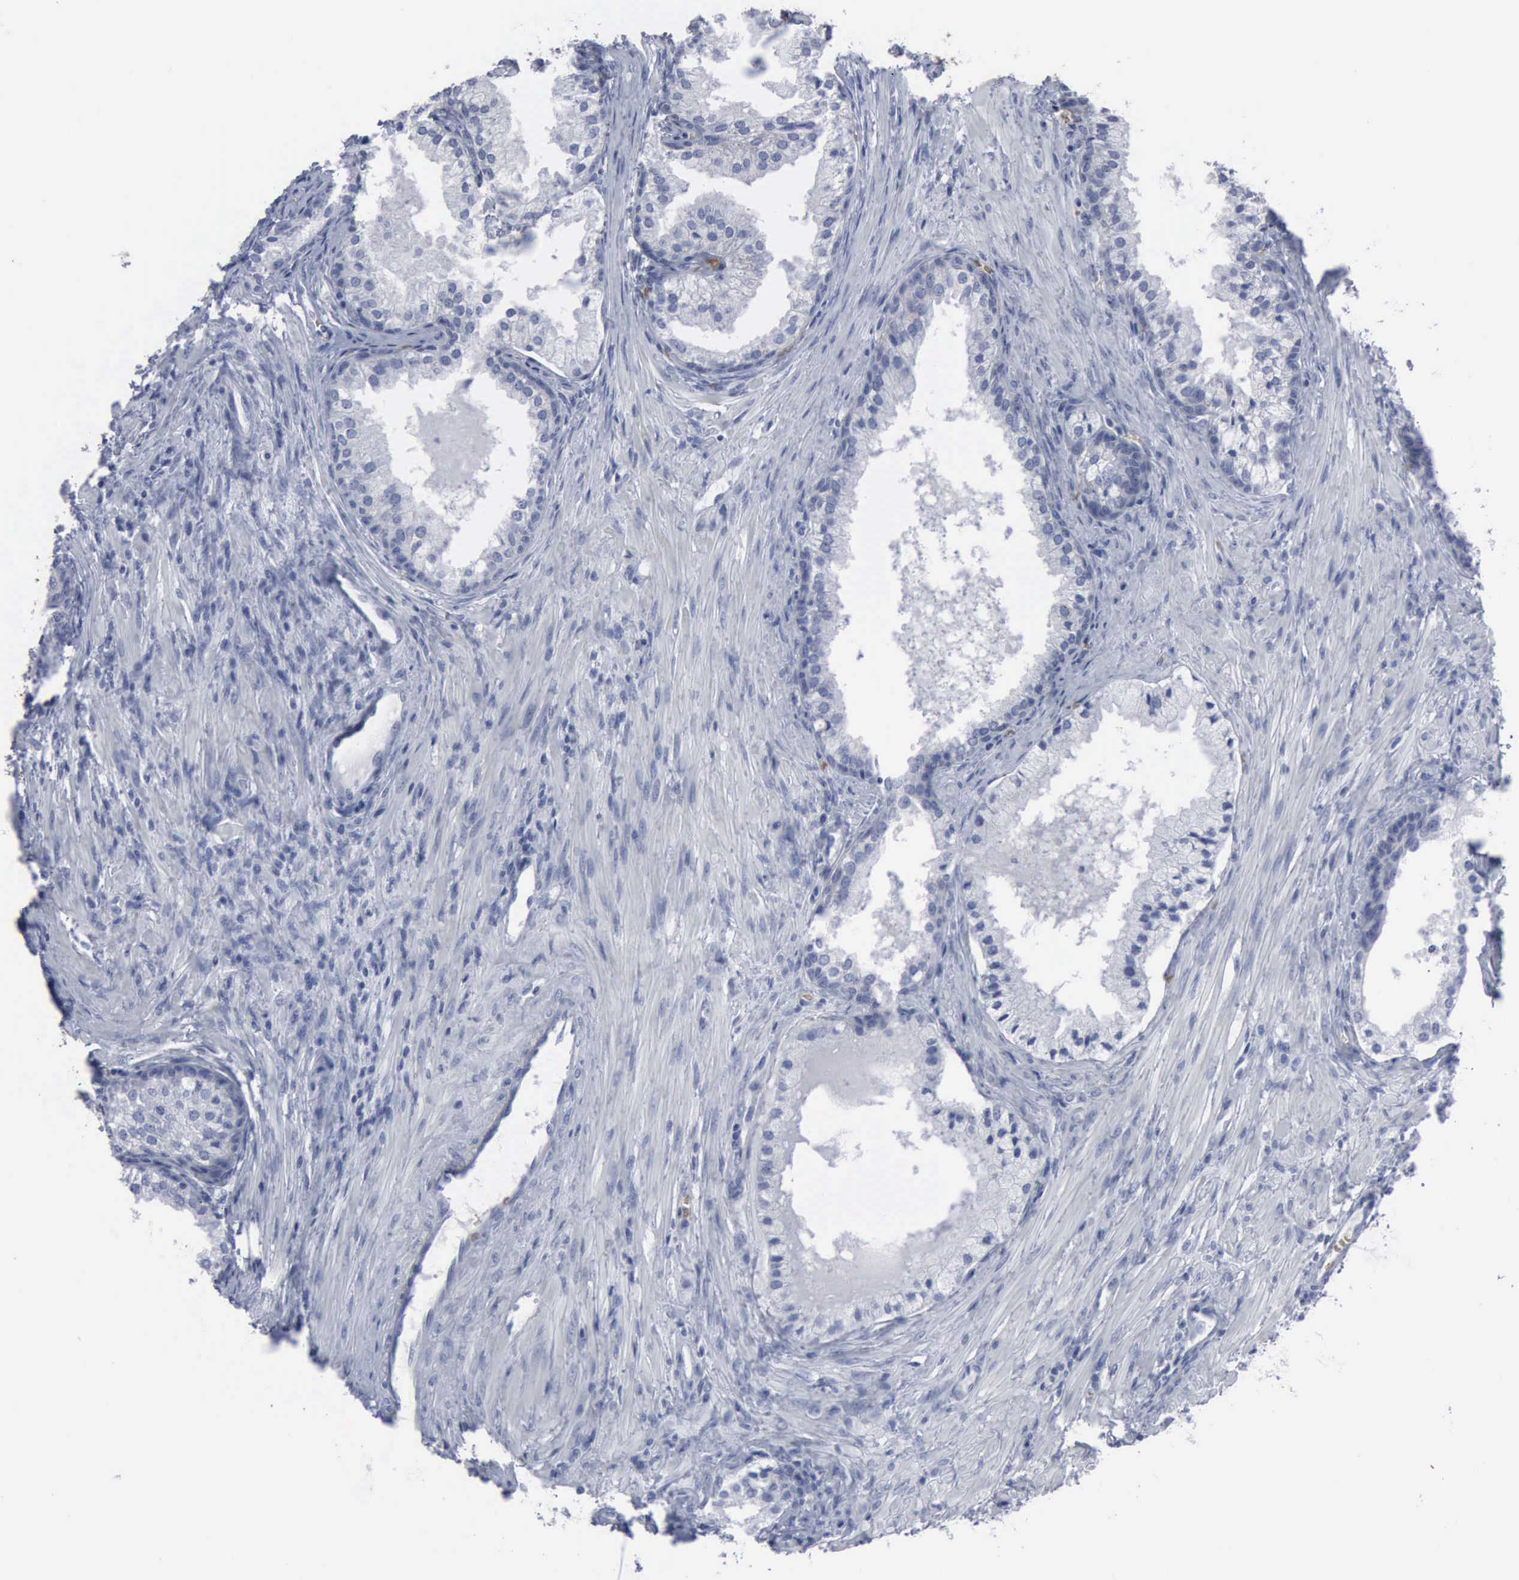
{"staining": {"intensity": "negative", "quantity": "none", "location": "none"}, "tissue": "prostate cancer", "cell_type": "Tumor cells", "image_type": "cancer", "snomed": [{"axis": "morphology", "description": "Adenocarcinoma, Medium grade"}, {"axis": "topography", "description": "Prostate"}], "caption": "An IHC histopathology image of prostate cancer is shown. There is no staining in tumor cells of prostate cancer. (Stains: DAB (3,3'-diaminobenzidine) IHC with hematoxylin counter stain, Microscopy: brightfield microscopy at high magnification).", "gene": "TGFB1", "patient": {"sex": "male", "age": 70}}